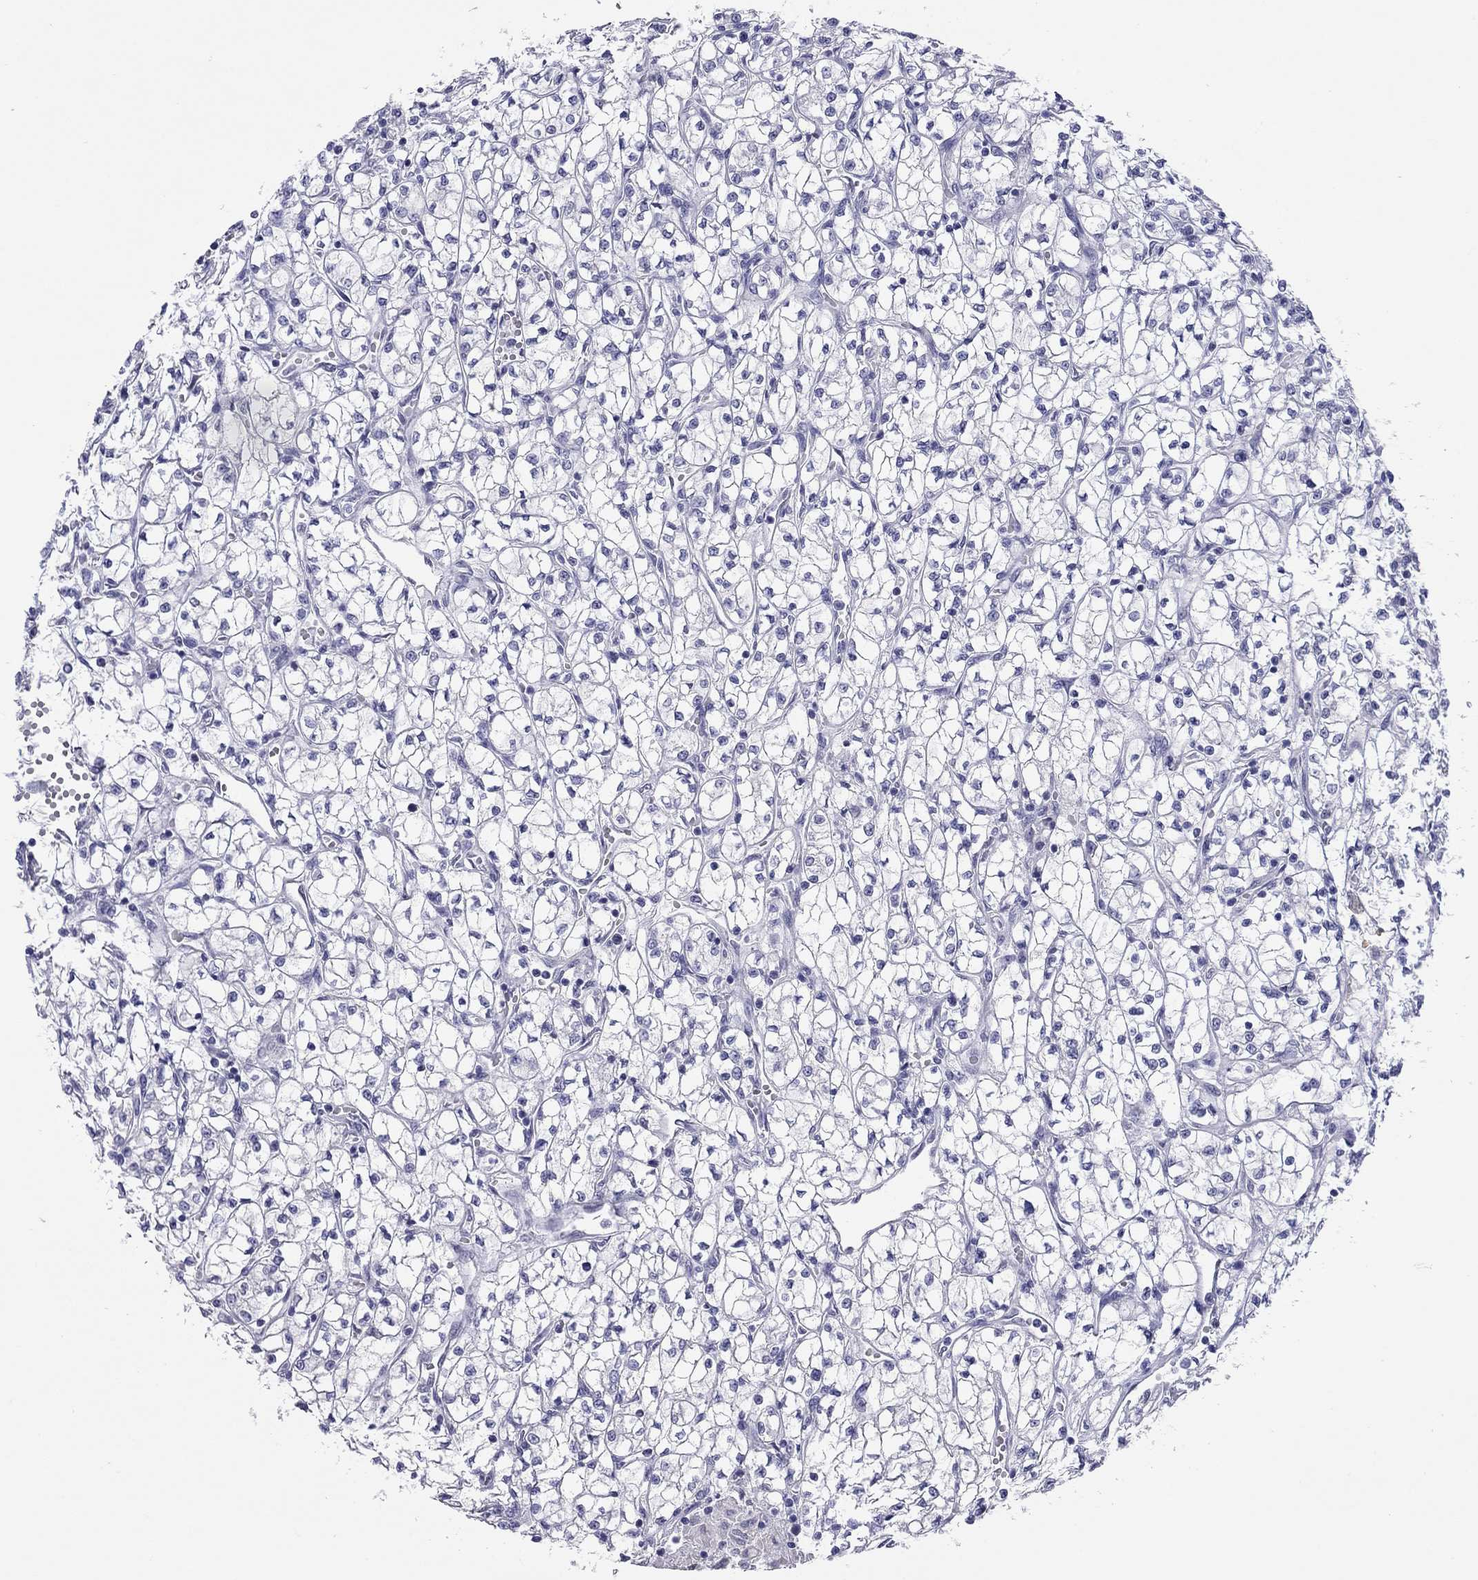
{"staining": {"intensity": "negative", "quantity": "none", "location": "none"}, "tissue": "renal cancer", "cell_type": "Tumor cells", "image_type": "cancer", "snomed": [{"axis": "morphology", "description": "Adenocarcinoma, NOS"}, {"axis": "topography", "description": "Kidney"}], "caption": "Tumor cells are negative for brown protein staining in renal cancer. (DAB (3,3'-diaminobenzidine) immunohistochemistry (IHC), high magnification).", "gene": "ARMC12", "patient": {"sex": "female", "age": 64}}